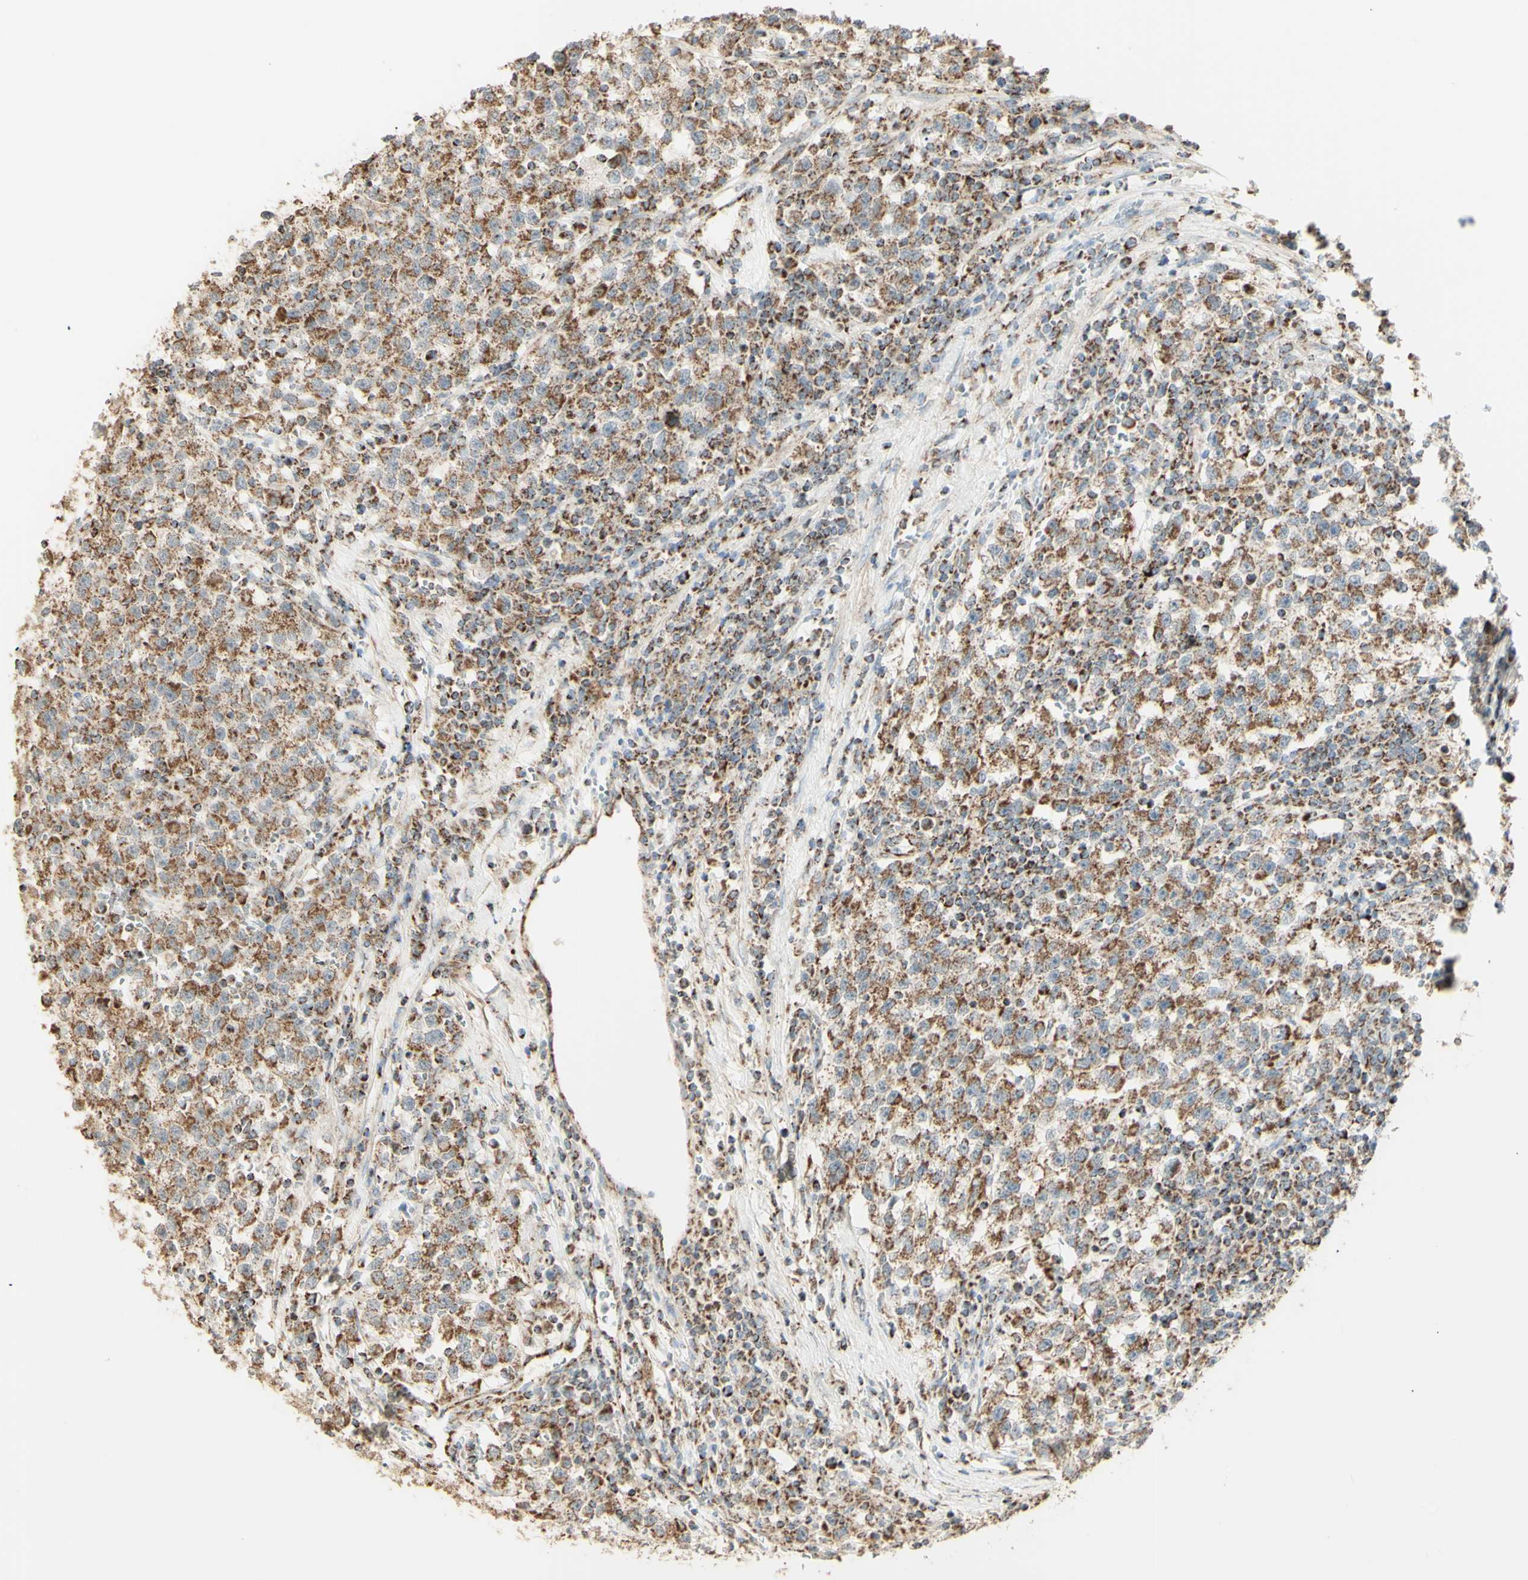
{"staining": {"intensity": "moderate", "quantity": ">75%", "location": "cytoplasmic/membranous"}, "tissue": "testis cancer", "cell_type": "Tumor cells", "image_type": "cancer", "snomed": [{"axis": "morphology", "description": "Seminoma, NOS"}, {"axis": "topography", "description": "Testis"}], "caption": "Human testis seminoma stained with a protein marker reveals moderate staining in tumor cells.", "gene": "LETM1", "patient": {"sex": "male", "age": 22}}